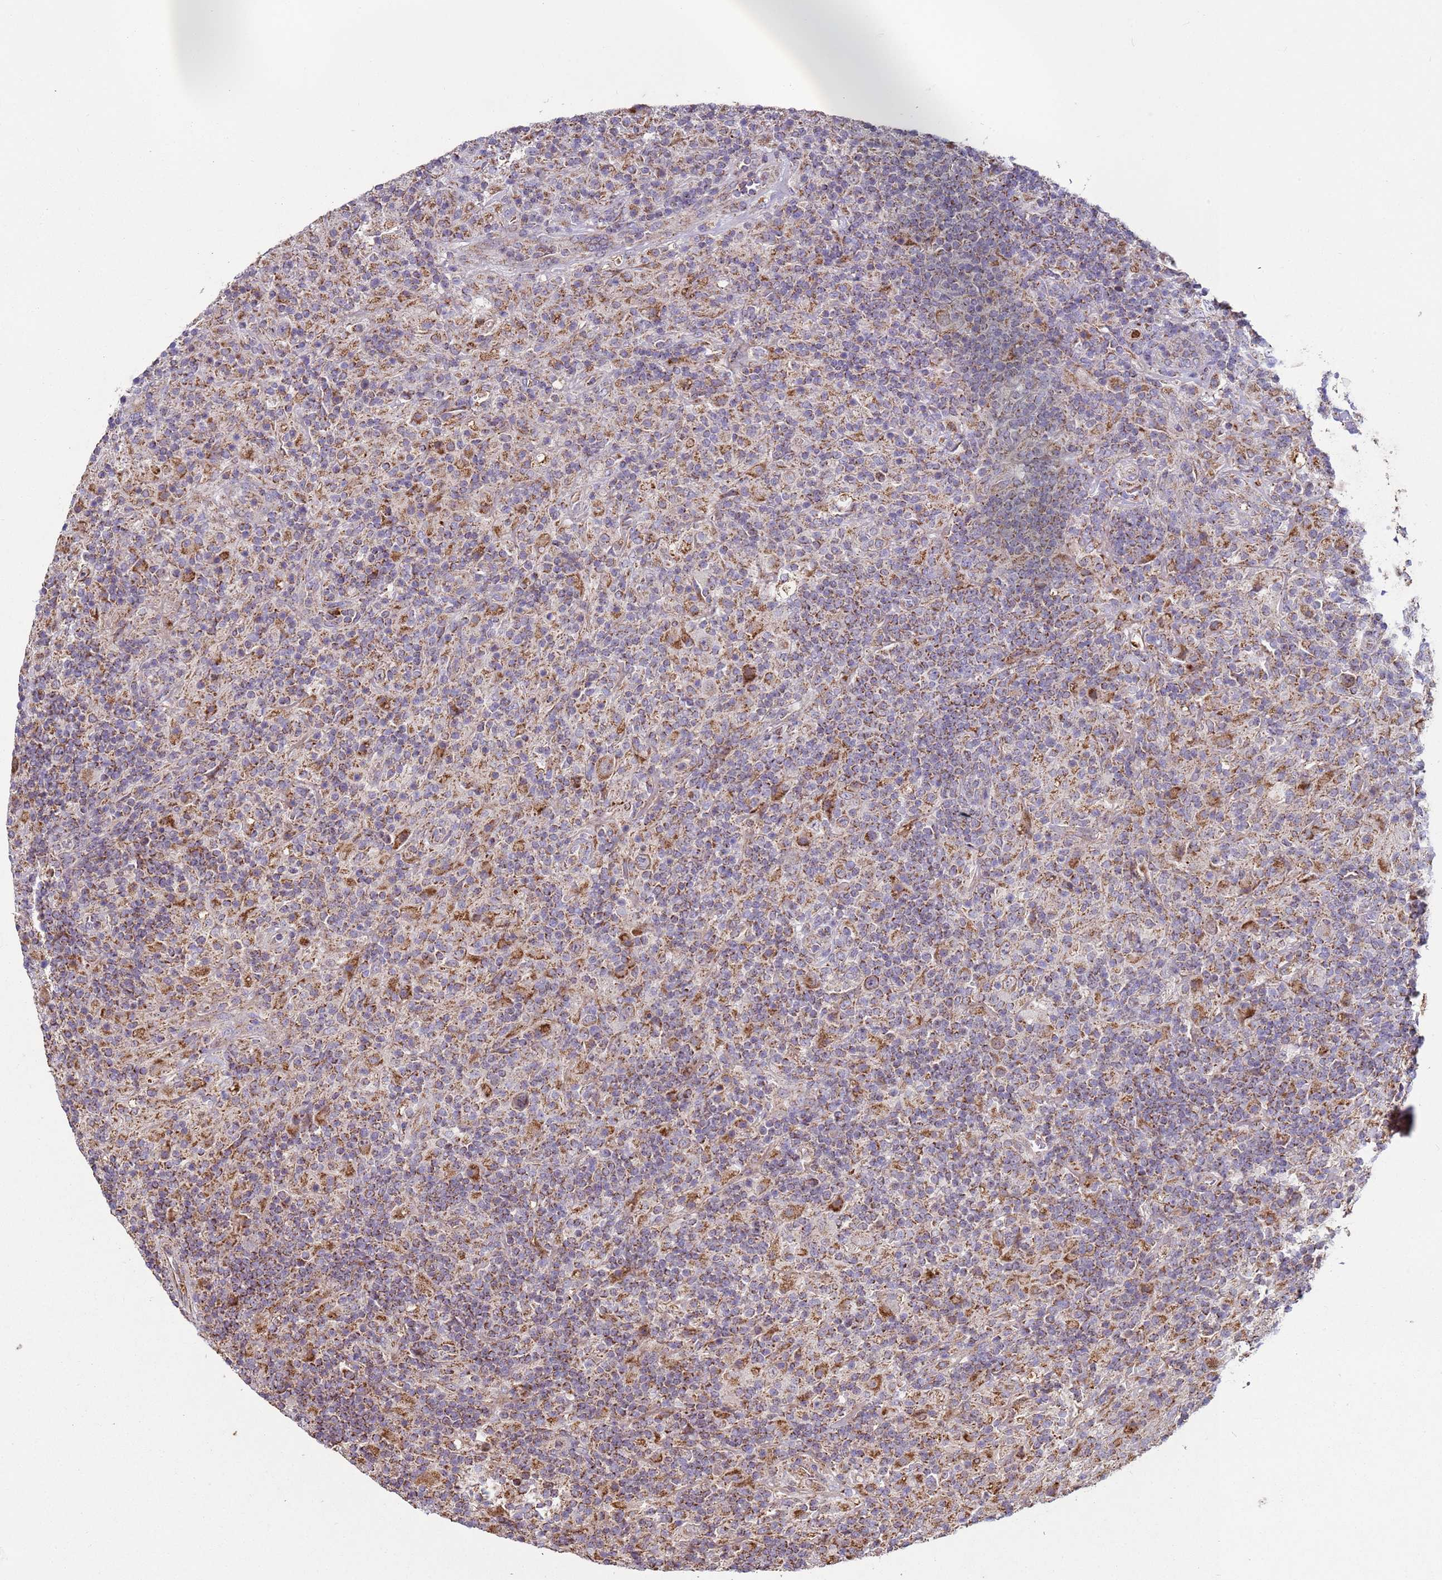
{"staining": {"intensity": "moderate", "quantity": ">75%", "location": "cytoplasmic/membranous"}, "tissue": "lymphoma", "cell_type": "Tumor cells", "image_type": "cancer", "snomed": [{"axis": "morphology", "description": "Hodgkin's disease, NOS"}, {"axis": "topography", "description": "Lymph node"}], "caption": "IHC photomicrograph of Hodgkin's disease stained for a protein (brown), which displays medium levels of moderate cytoplasmic/membranous staining in approximately >75% of tumor cells.", "gene": "FBXO33", "patient": {"sex": "male", "age": 70}}